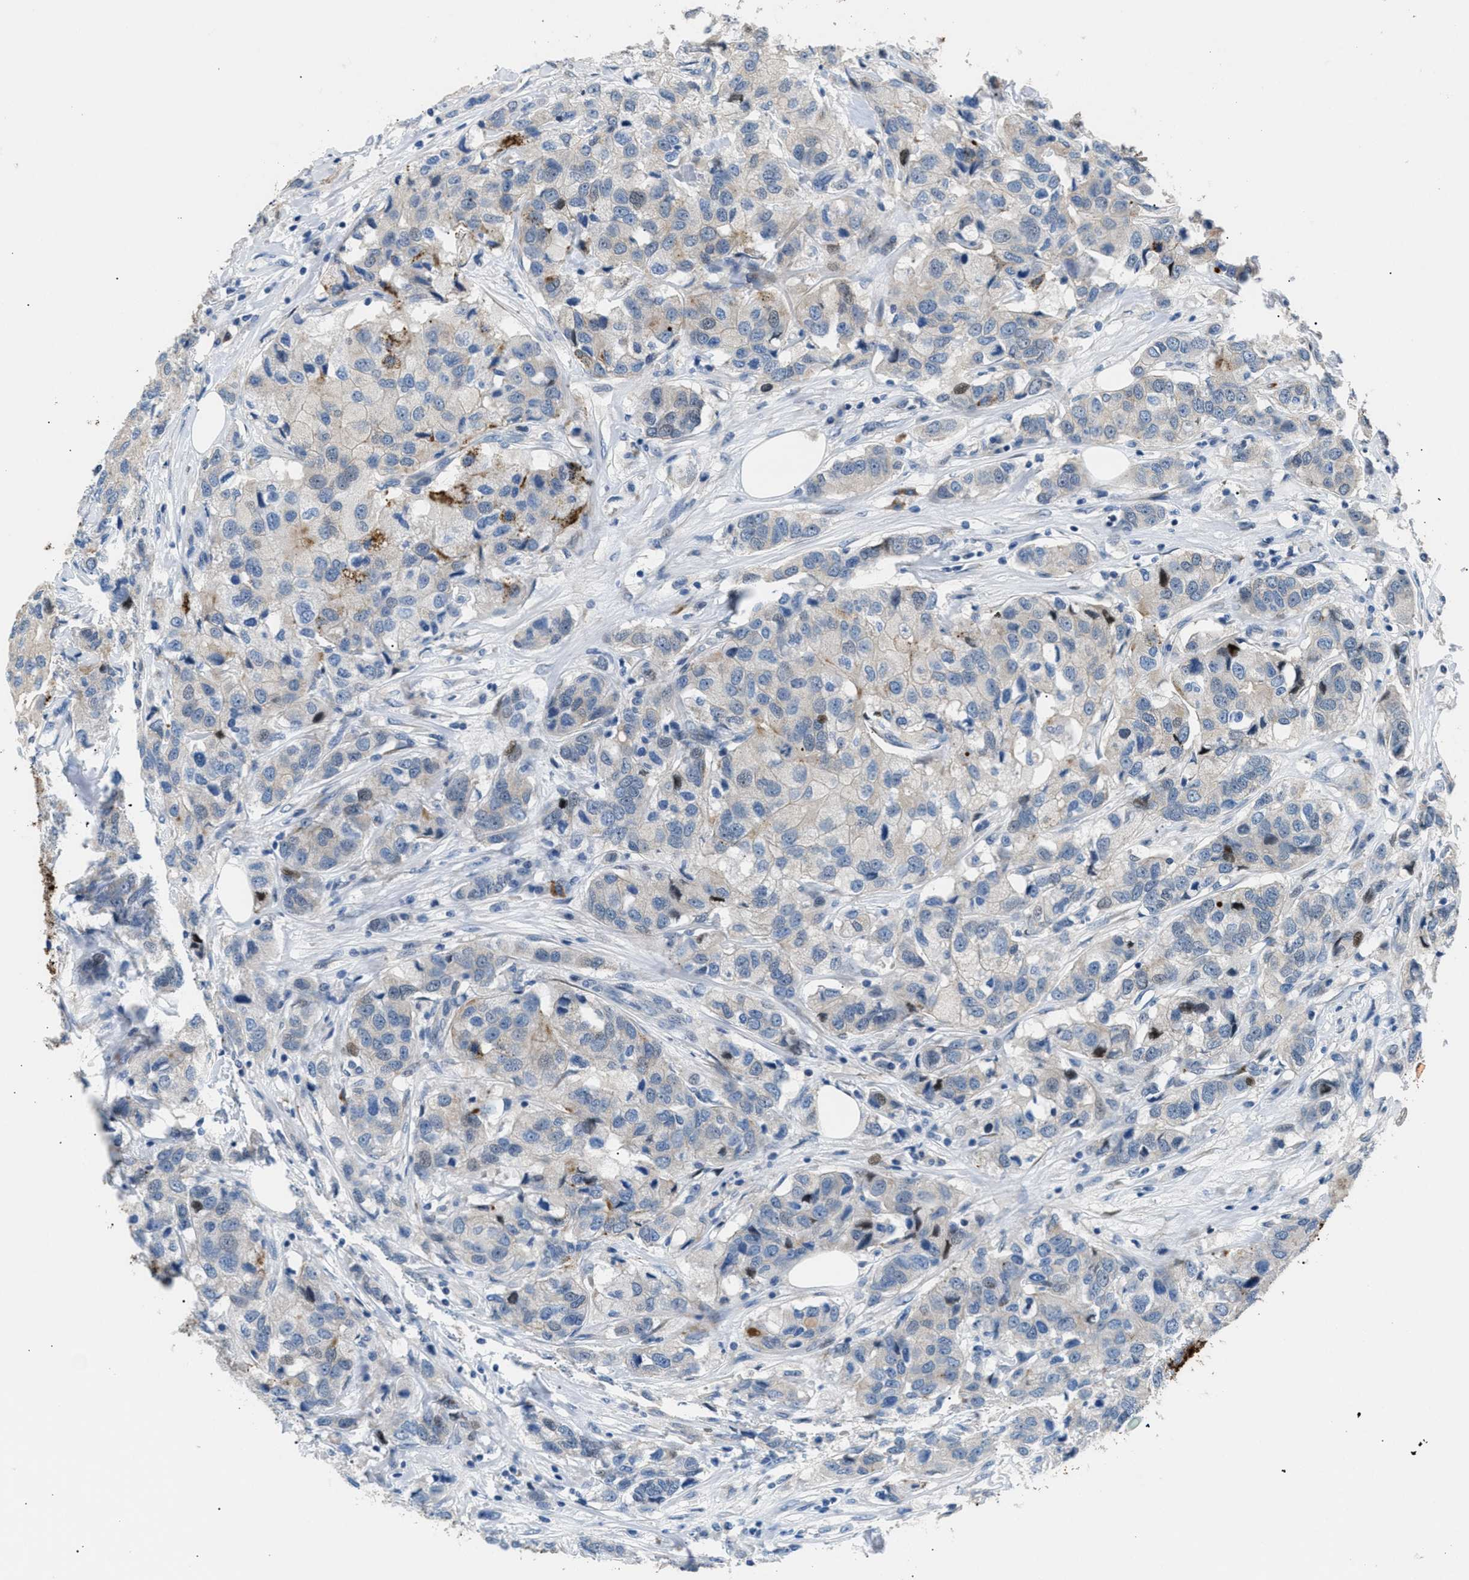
{"staining": {"intensity": "negative", "quantity": "none", "location": "none"}, "tissue": "breast cancer", "cell_type": "Tumor cells", "image_type": "cancer", "snomed": [{"axis": "morphology", "description": "Duct carcinoma"}, {"axis": "topography", "description": "Breast"}], "caption": "This is an immunohistochemistry (IHC) image of human breast invasive ductal carcinoma. There is no expression in tumor cells.", "gene": "ICA1", "patient": {"sex": "female", "age": 80}}